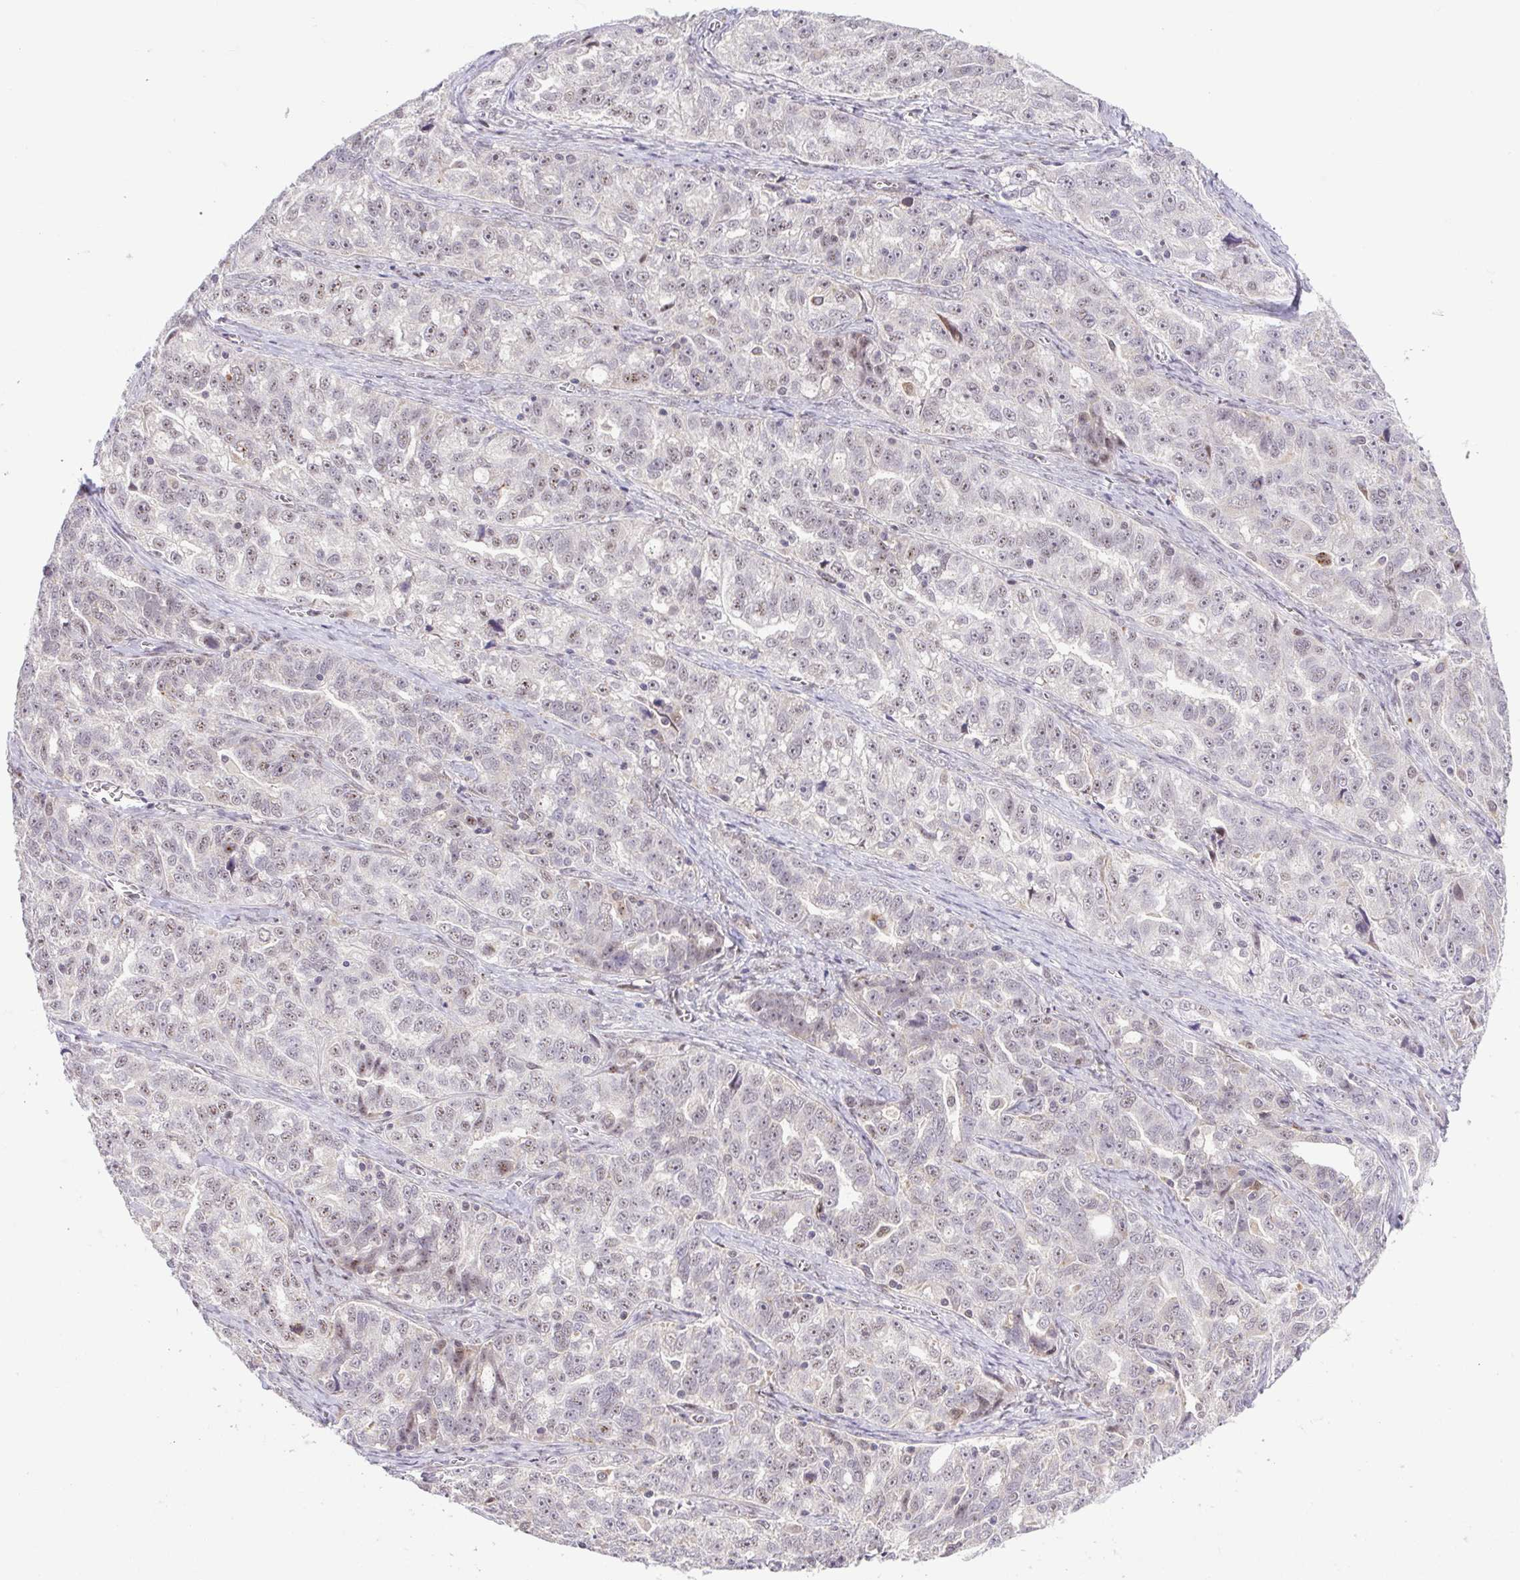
{"staining": {"intensity": "weak", "quantity": "<25%", "location": "nuclear"}, "tissue": "ovarian cancer", "cell_type": "Tumor cells", "image_type": "cancer", "snomed": [{"axis": "morphology", "description": "Cystadenocarcinoma, serous, NOS"}, {"axis": "topography", "description": "Ovary"}], "caption": "A micrograph of ovarian cancer (serous cystadenocarcinoma) stained for a protein displays no brown staining in tumor cells.", "gene": "ERG", "patient": {"sex": "female", "age": 51}}